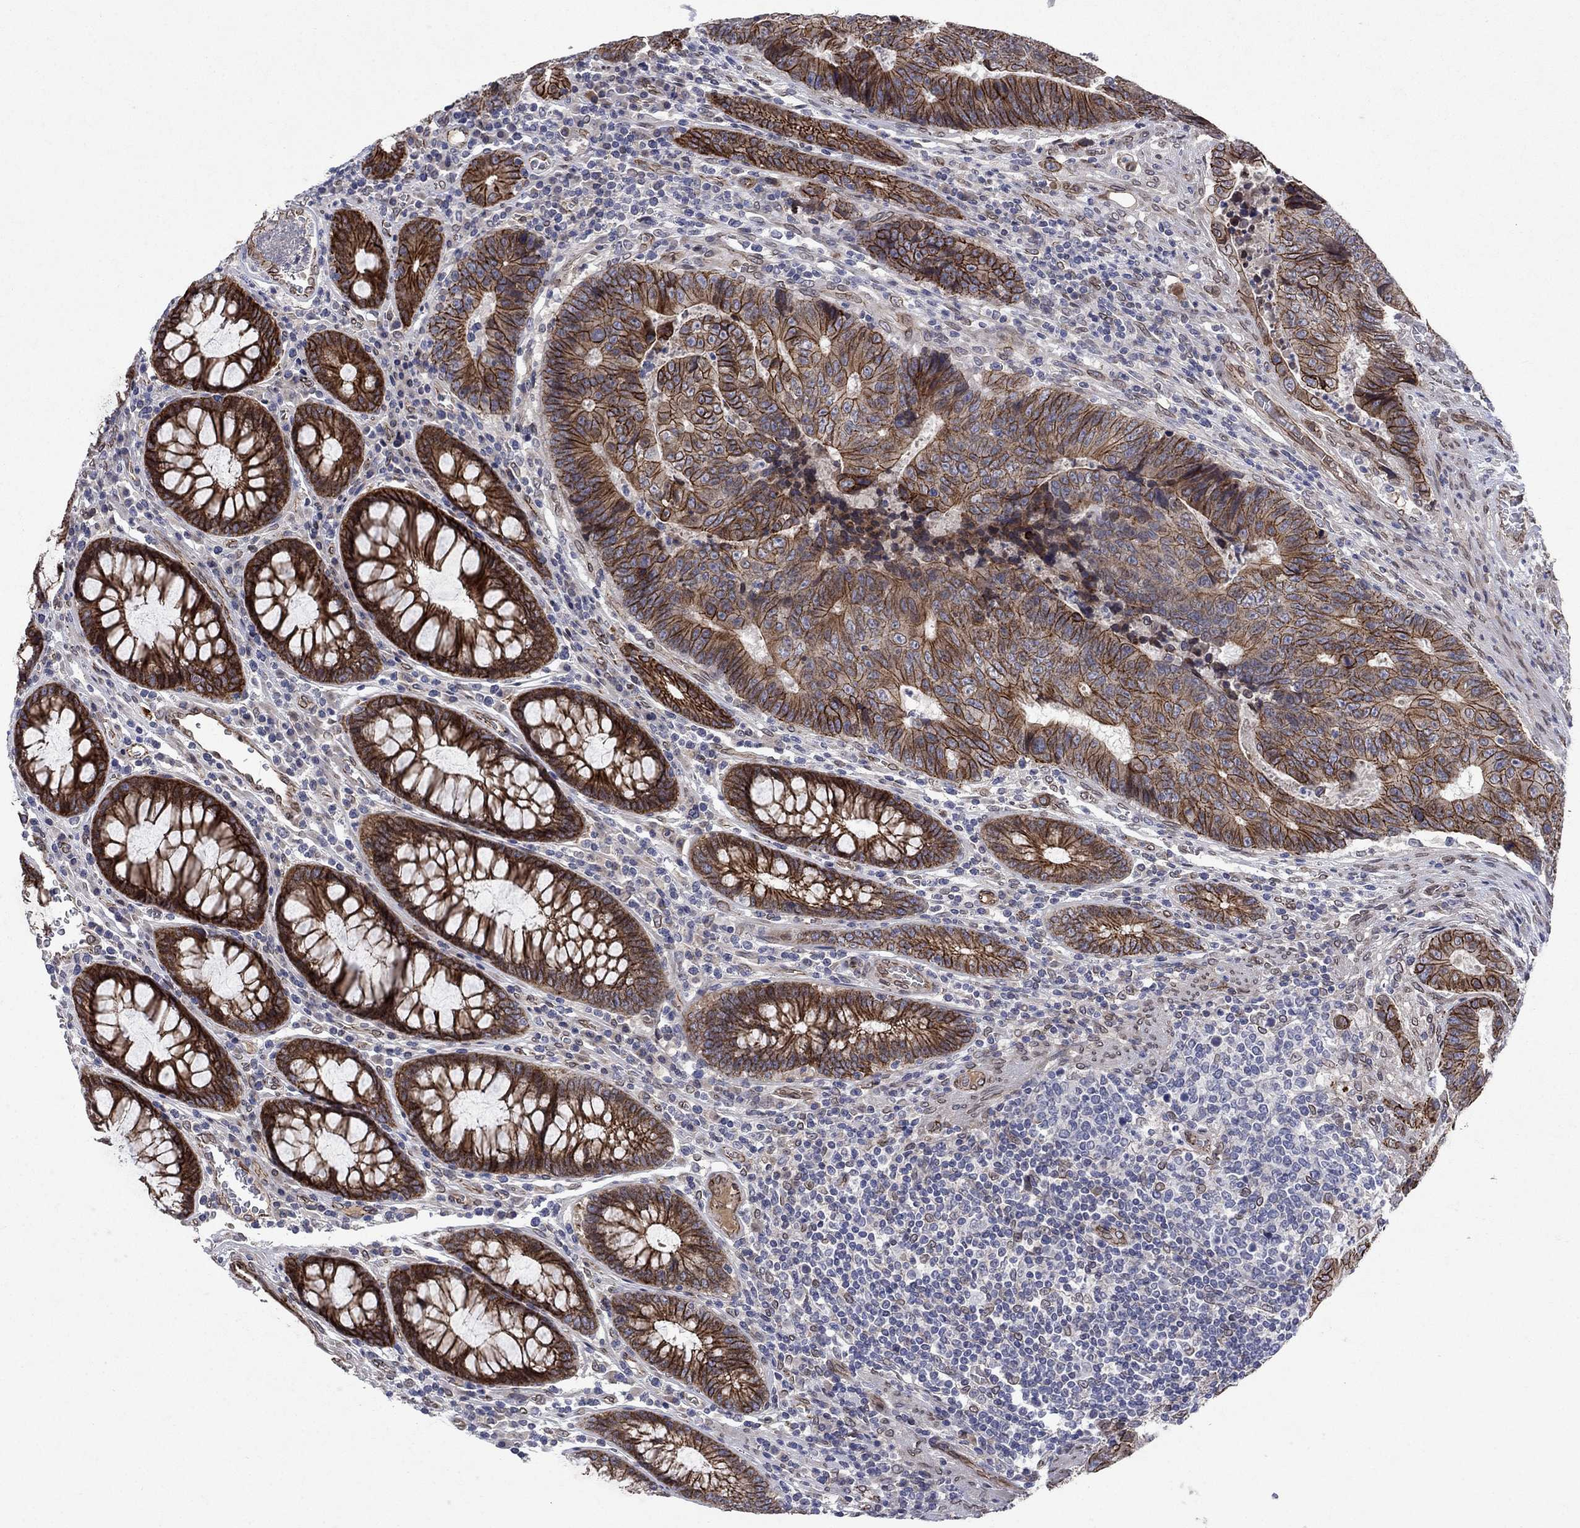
{"staining": {"intensity": "strong", "quantity": ">75%", "location": "cytoplasmic/membranous"}, "tissue": "colorectal cancer", "cell_type": "Tumor cells", "image_type": "cancer", "snomed": [{"axis": "morphology", "description": "Adenocarcinoma, NOS"}, {"axis": "topography", "description": "Colon"}], "caption": "Immunohistochemistry (IHC) image of neoplastic tissue: colorectal cancer stained using IHC shows high levels of strong protein expression localized specifically in the cytoplasmic/membranous of tumor cells, appearing as a cytoplasmic/membranous brown color.", "gene": "EMC9", "patient": {"sex": "female", "age": 48}}